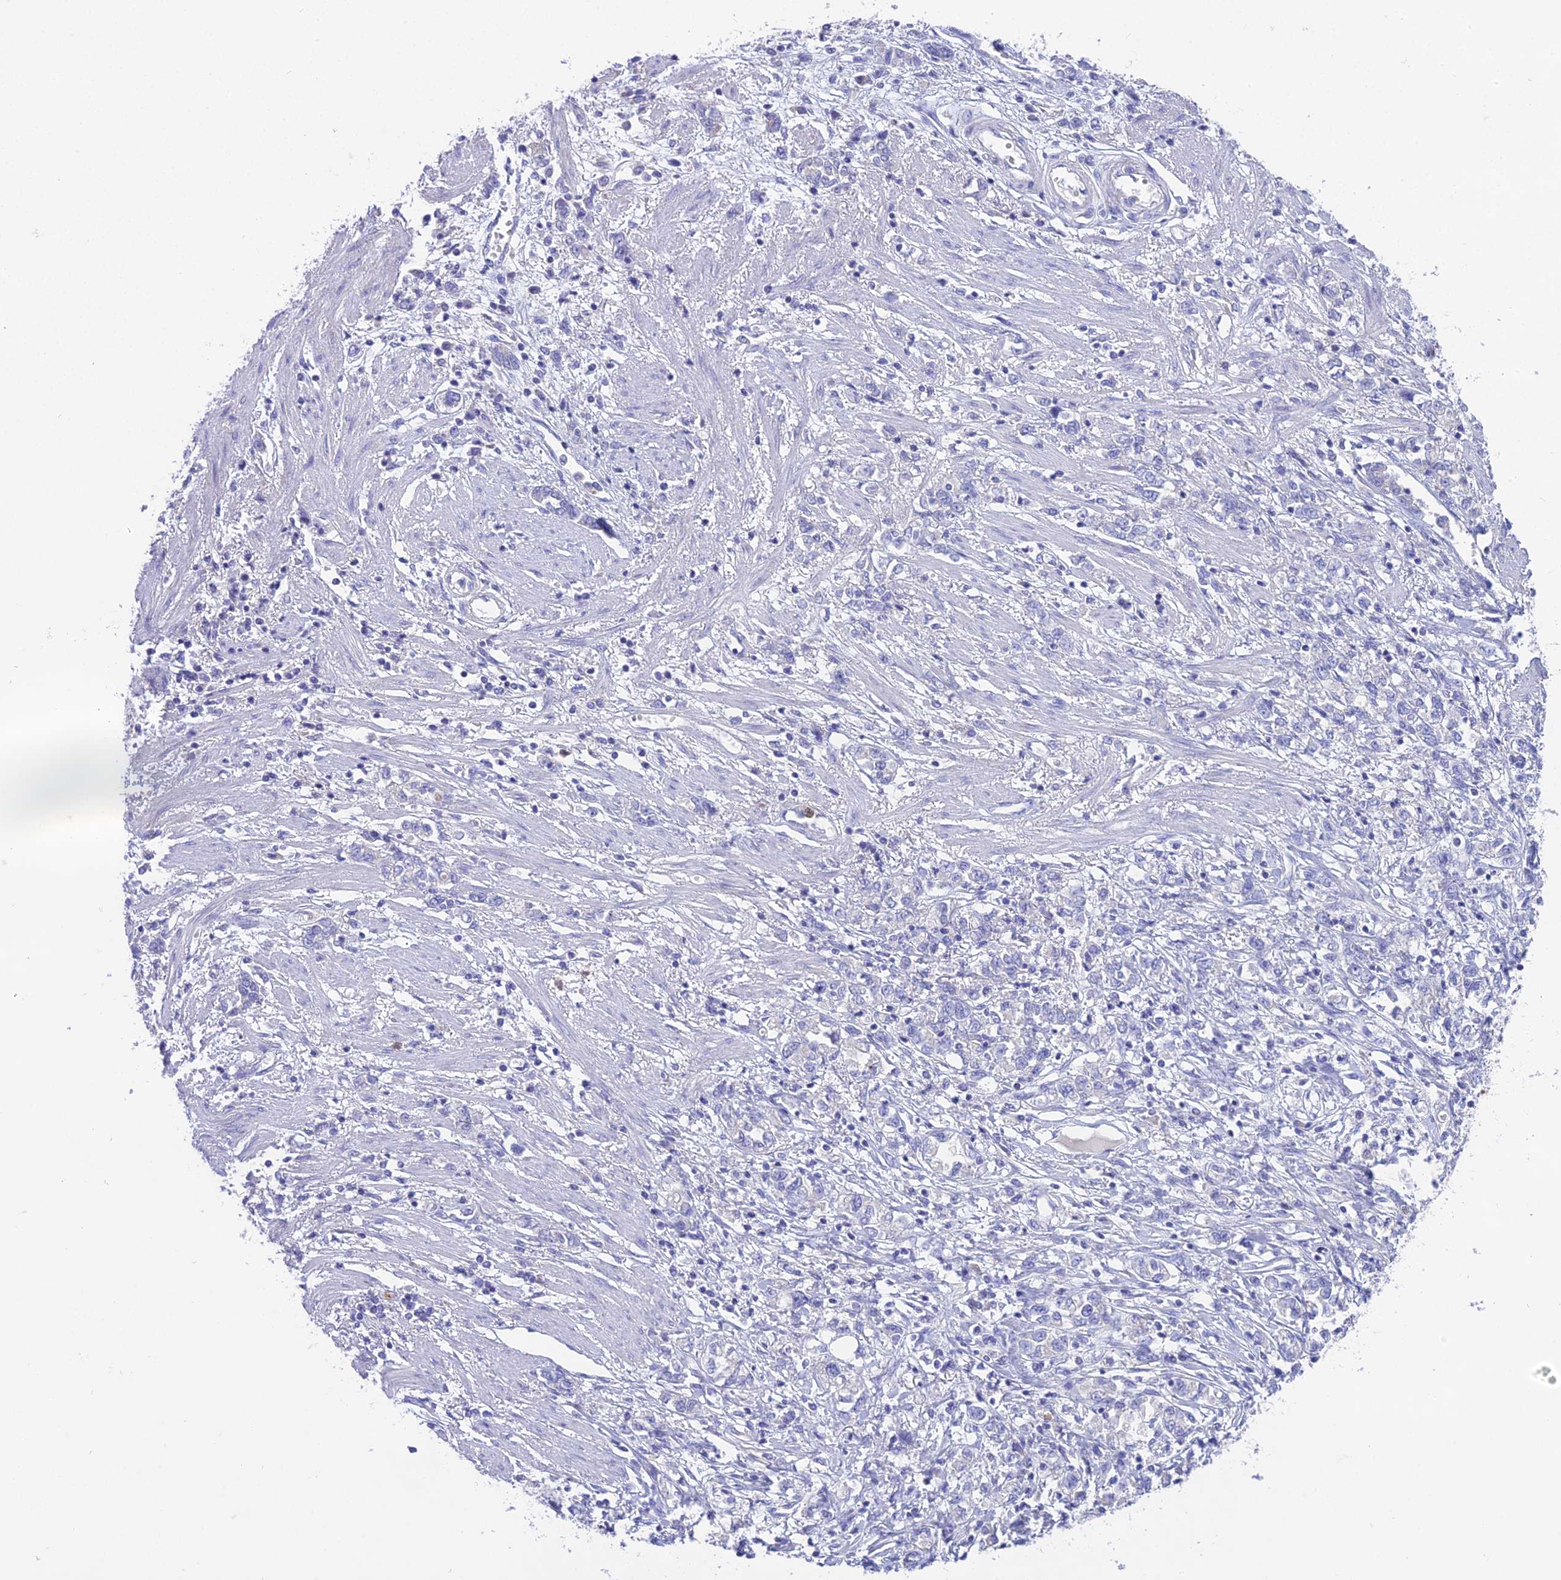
{"staining": {"intensity": "negative", "quantity": "none", "location": "none"}, "tissue": "stomach cancer", "cell_type": "Tumor cells", "image_type": "cancer", "snomed": [{"axis": "morphology", "description": "Adenocarcinoma, NOS"}, {"axis": "topography", "description": "Stomach"}], "caption": "Tumor cells show no significant protein staining in stomach cancer.", "gene": "KIAA0408", "patient": {"sex": "female", "age": 76}}